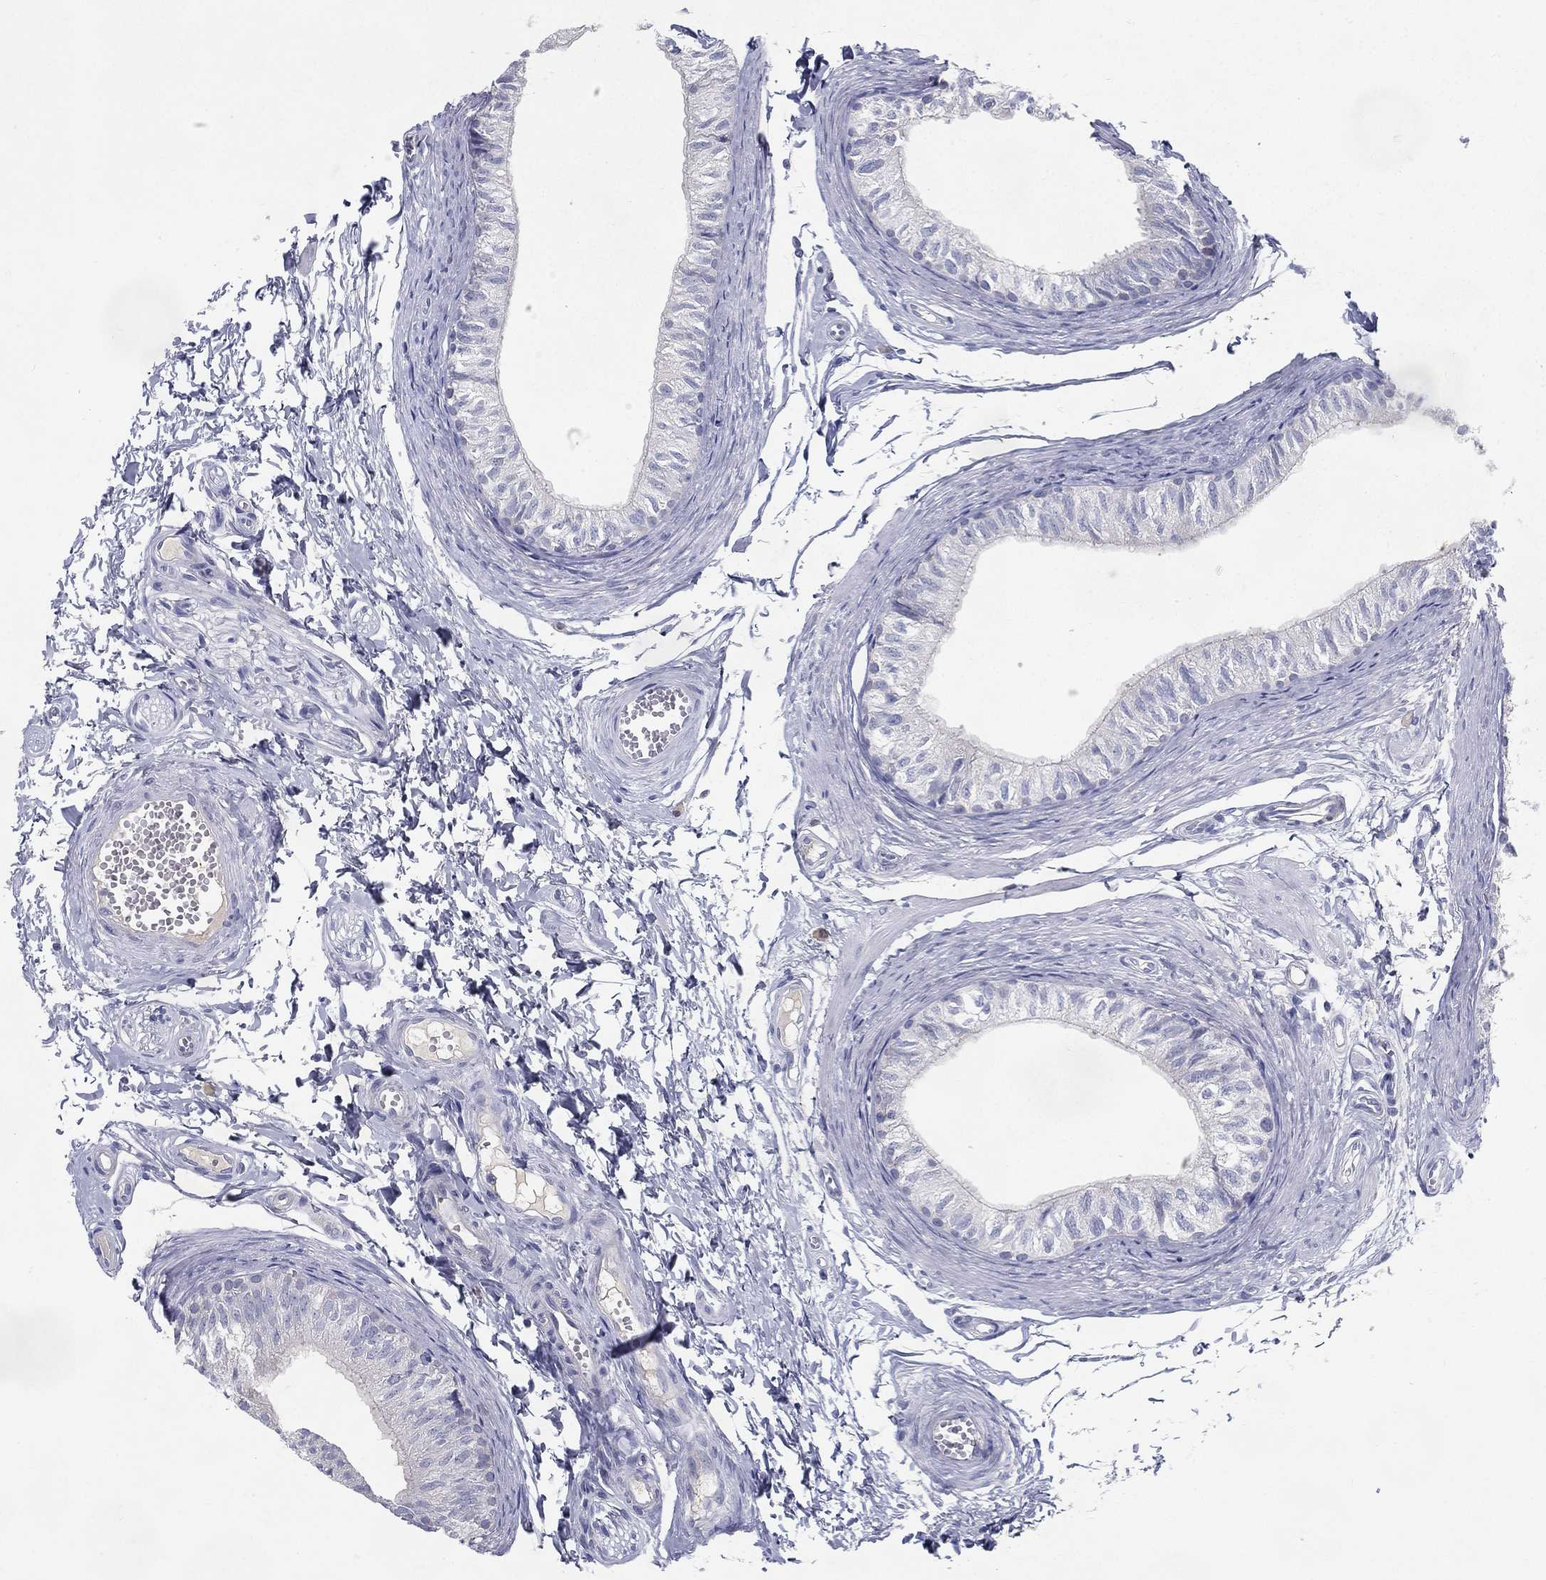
{"staining": {"intensity": "negative", "quantity": "none", "location": "none"}, "tissue": "epididymis", "cell_type": "Glandular cells", "image_type": "normal", "snomed": [{"axis": "morphology", "description": "Normal tissue, NOS"}, {"axis": "topography", "description": "Epididymis"}], "caption": "The photomicrograph reveals no staining of glandular cells in unremarkable epididymis.", "gene": "RGS13", "patient": {"sex": "male", "age": 22}}